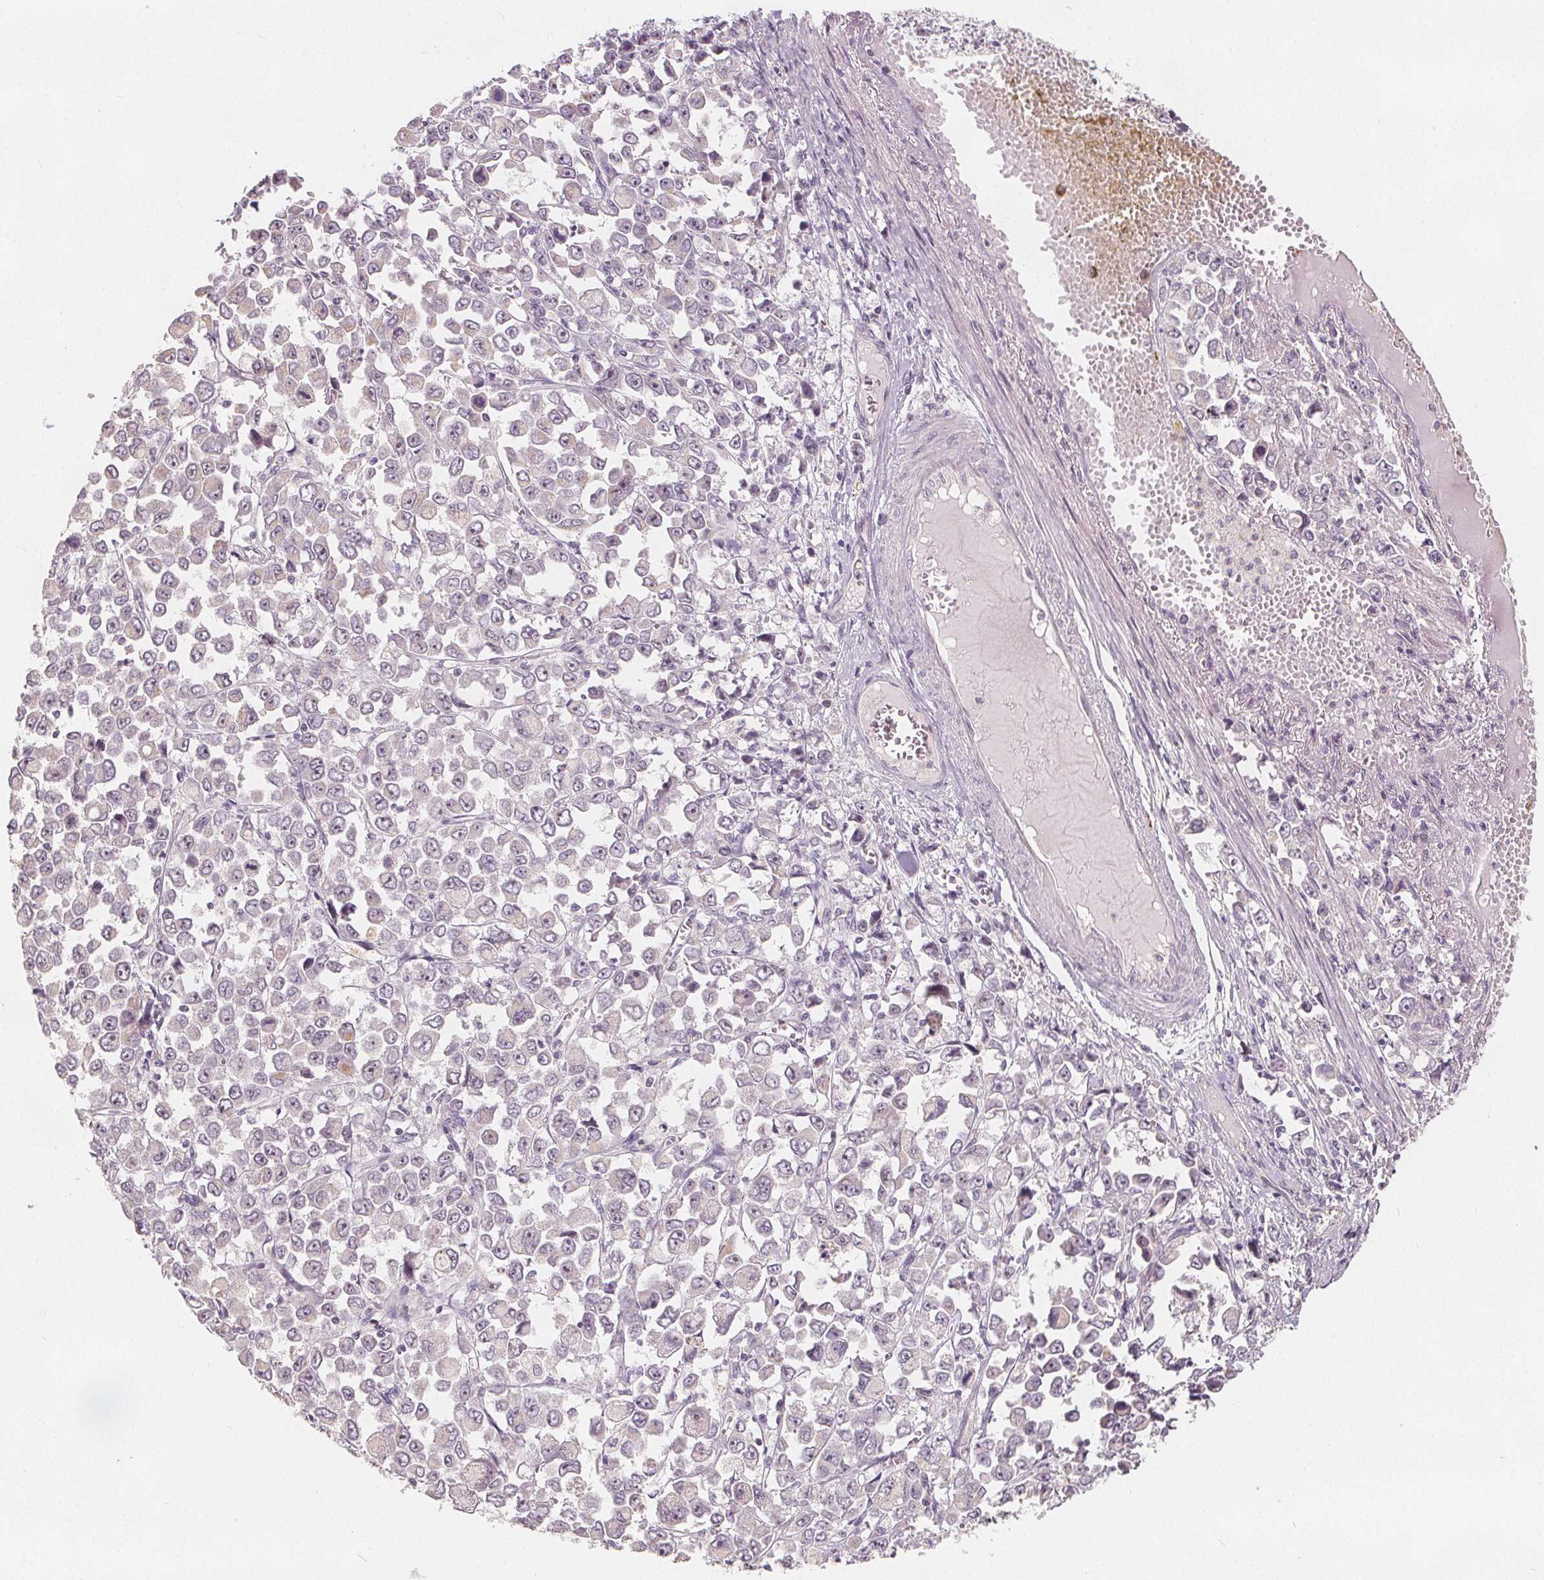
{"staining": {"intensity": "negative", "quantity": "none", "location": "none"}, "tissue": "stomach cancer", "cell_type": "Tumor cells", "image_type": "cancer", "snomed": [{"axis": "morphology", "description": "Adenocarcinoma, NOS"}, {"axis": "topography", "description": "Stomach, upper"}], "caption": "Immunohistochemistry photomicrograph of neoplastic tissue: human stomach cancer stained with DAB displays no significant protein staining in tumor cells.", "gene": "DRC3", "patient": {"sex": "male", "age": 70}}